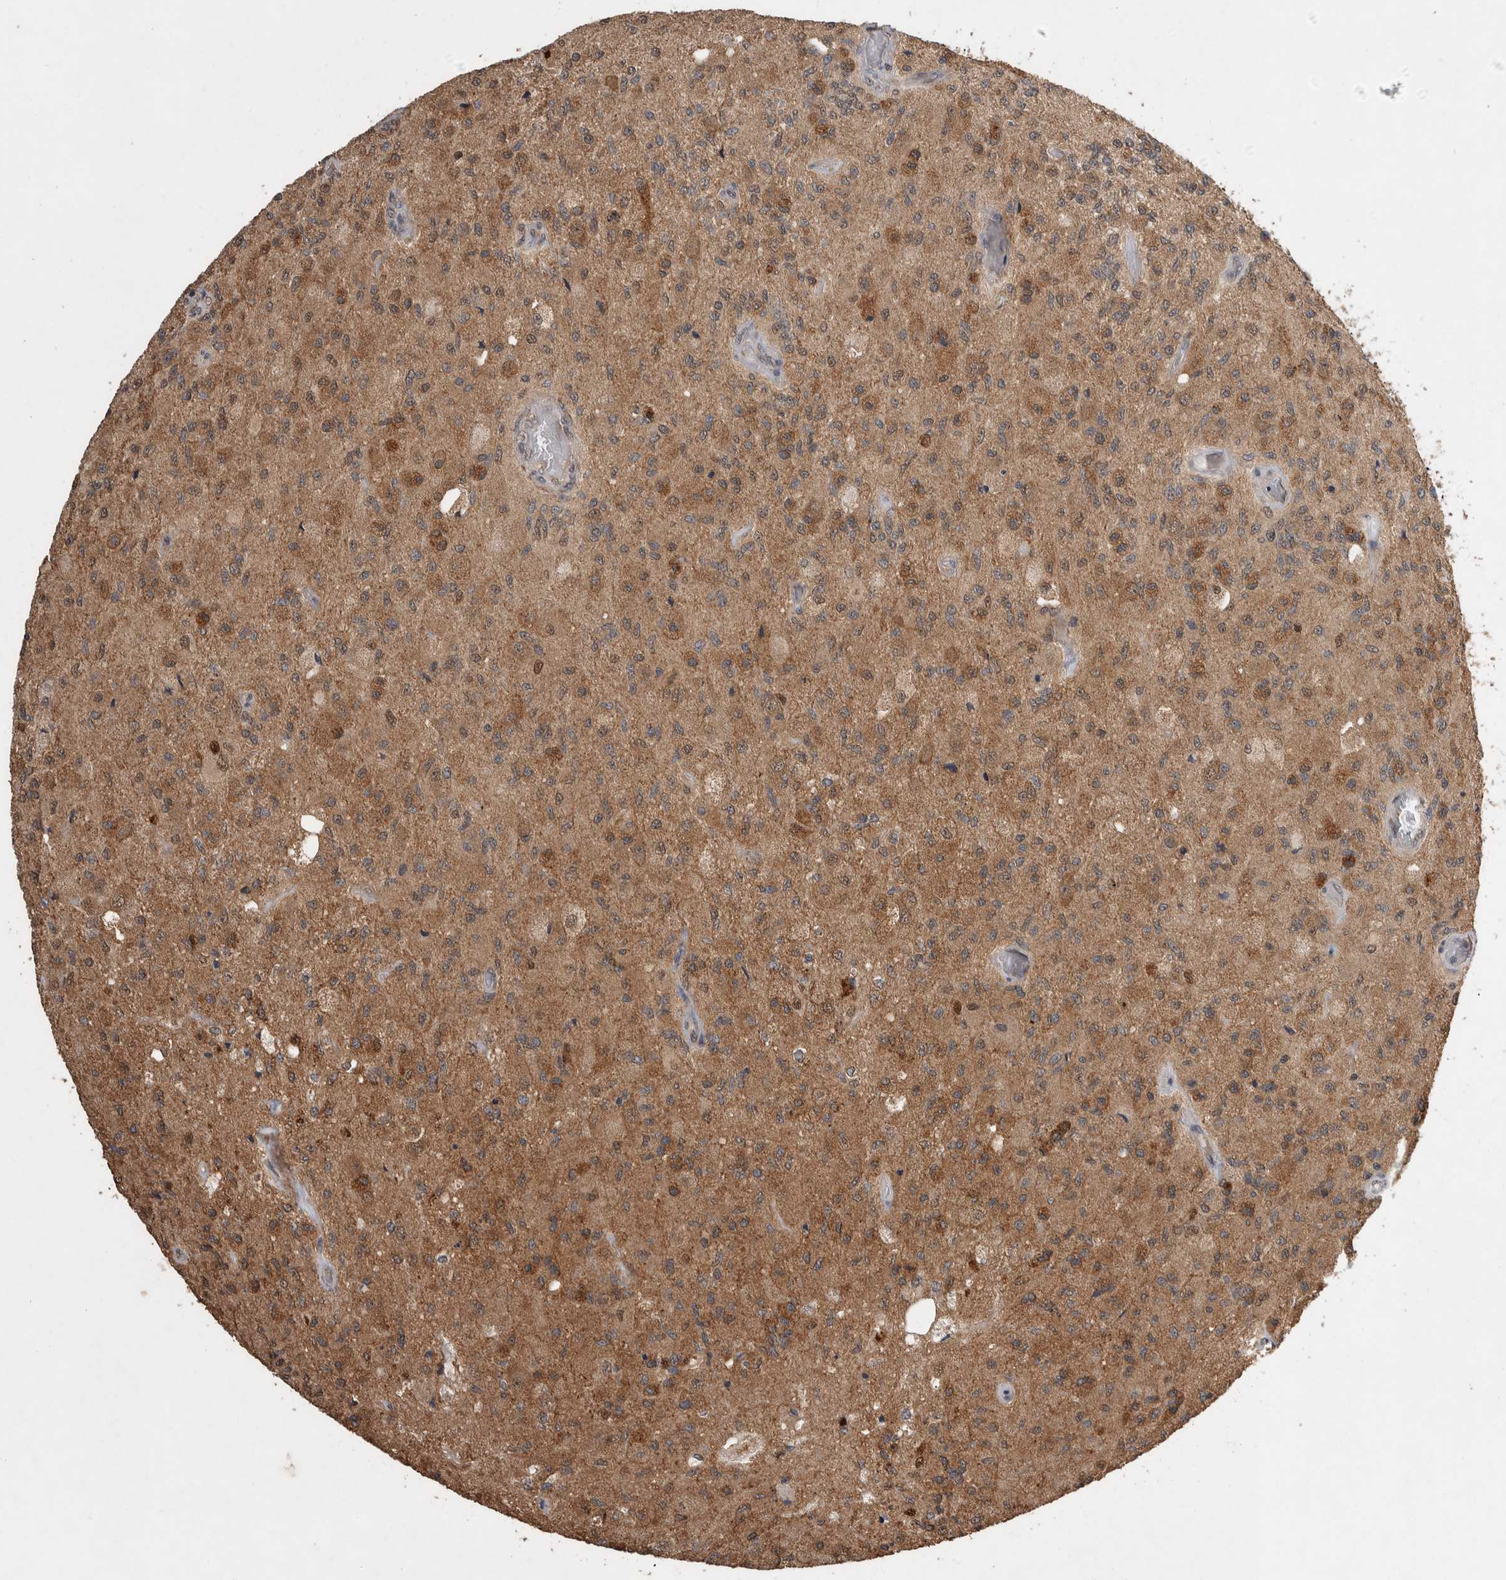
{"staining": {"intensity": "moderate", "quantity": ">75%", "location": "cytoplasmic/membranous,nuclear"}, "tissue": "glioma", "cell_type": "Tumor cells", "image_type": "cancer", "snomed": [{"axis": "morphology", "description": "Normal tissue, NOS"}, {"axis": "morphology", "description": "Glioma, malignant, High grade"}, {"axis": "topography", "description": "Cerebral cortex"}], "caption": "Moderate cytoplasmic/membranous and nuclear protein staining is seen in about >75% of tumor cells in glioma. Using DAB (brown) and hematoxylin (blue) stains, captured at high magnification using brightfield microscopy.", "gene": "DVL2", "patient": {"sex": "male", "age": 77}}